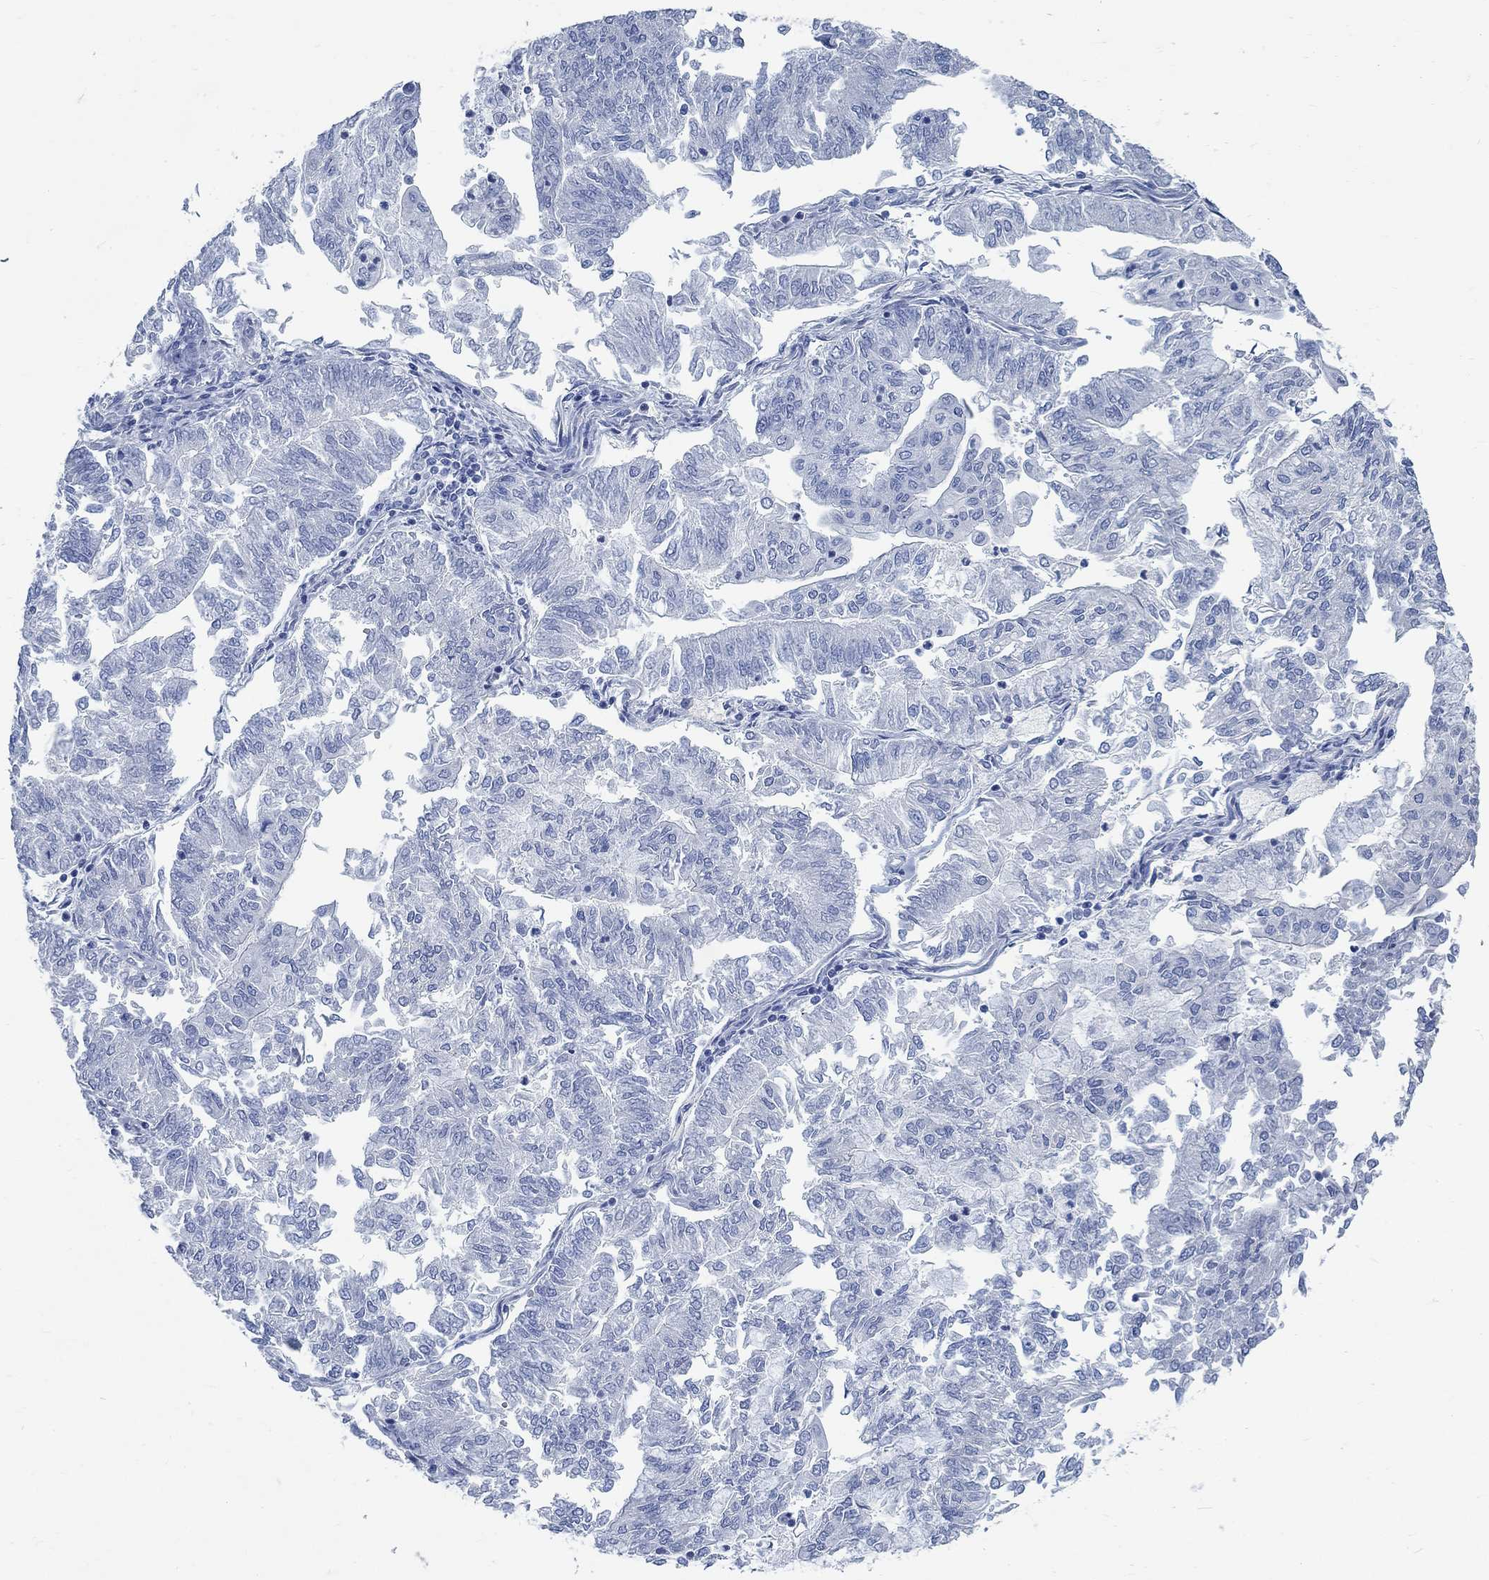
{"staining": {"intensity": "negative", "quantity": "none", "location": "none"}, "tissue": "endometrial cancer", "cell_type": "Tumor cells", "image_type": "cancer", "snomed": [{"axis": "morphology", "description": "Adenocarcinoma, NOS"}, {"axis": "topography", "description": "Endometrium"}], "caption": "Protein analysis of endometrial adenocarcinoma shows no significant expression in tumor cells.", "gene": "RBM20", "patient": {"sex": "female", "age": 59}}